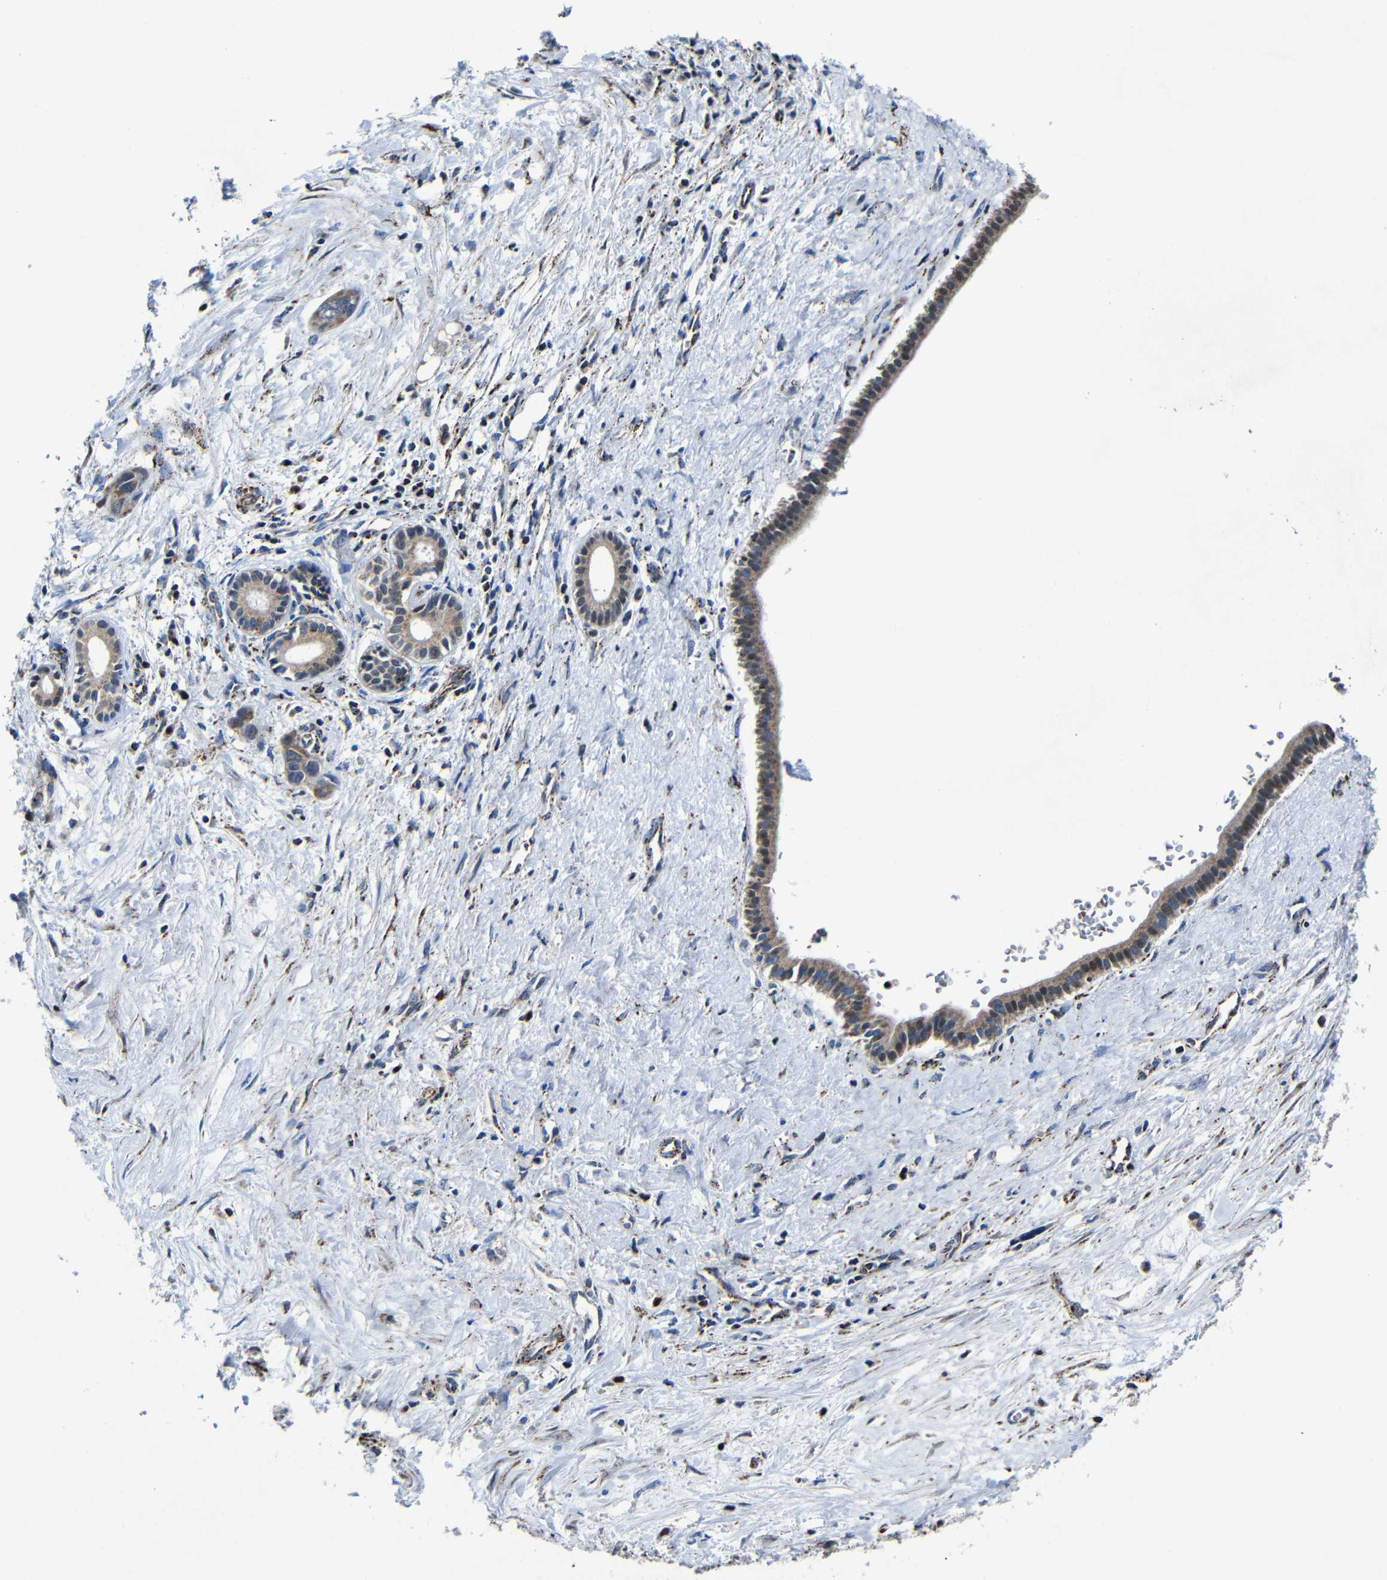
{"staining": {"intensity": "weak", "quantity": "25%-75%", "location": "cytoplasmic/membranous"}, "tissue": "liver cancer", "cell_type": "Tumor cells", "image_type": "cancer", "snomed": [{"axis": "morphology", "description": "Cholangiocarcinoma"}, {"axis": "topography", "description": "Liver"}], "caption": "This histopathology image shows cholangiocarcinoma (liver) stained with IHC to label a protein in brown. The cytoplasmic/membranous of tumor cells show weak positivity for the protein. Nuclei are counter-stained blue.", "gene": "CA5B", "patient": {"sex": "female", "age": 65}}